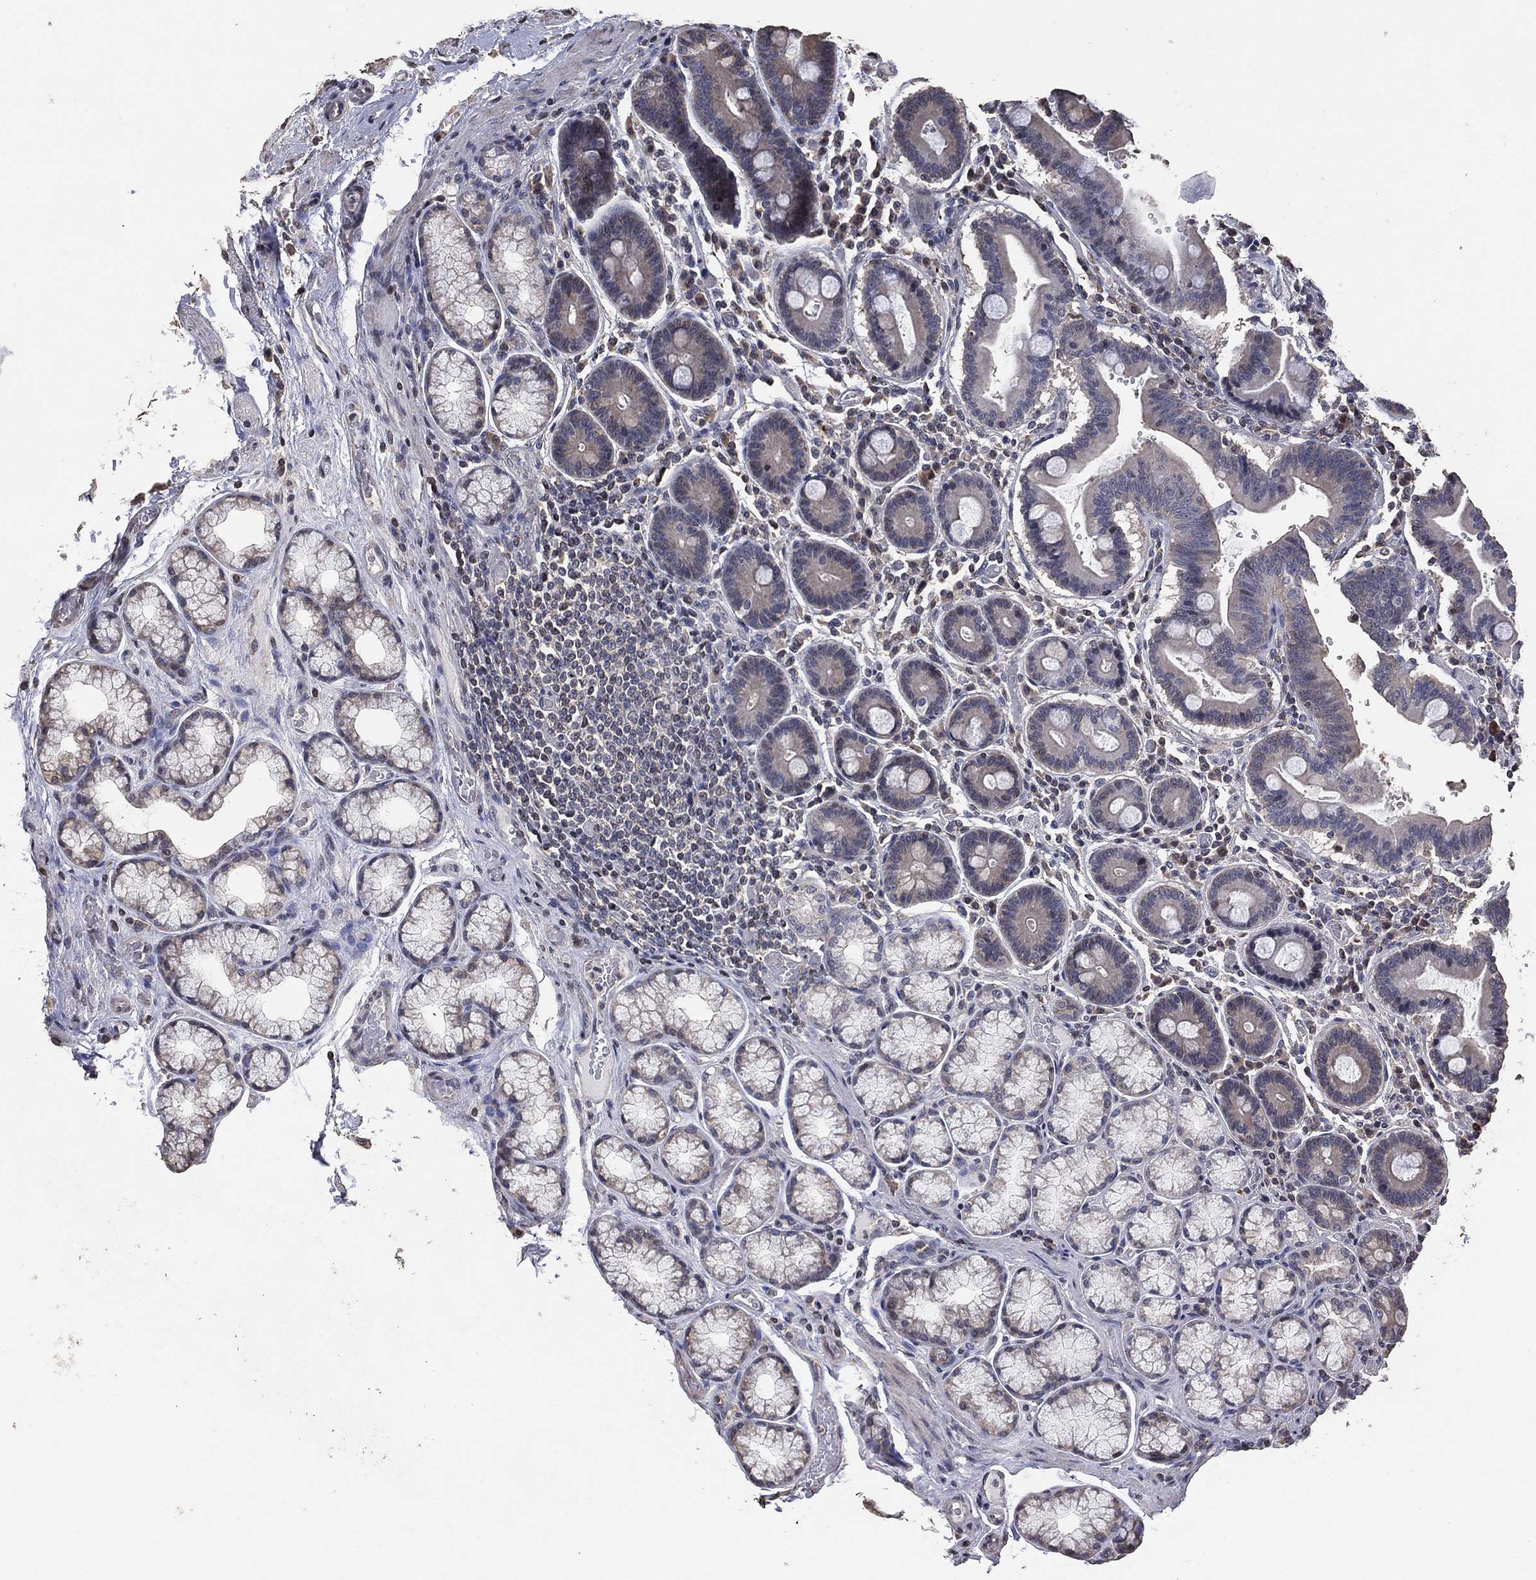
{"staining": {"intensity": "negative", "quantity": "none", "location": "none"}, "tissue": "duodenum", "cell_type": "Glandular cells", "image_type": "normal", "snomed": [{"axis": "morphology", "description": "Normal tissue, NOS"}, {"axis": "topography", "description": "Duodenum"}], "caption": "Immunohistochemistry (IHC) photomicrograph of normal duodenum stained for a protein (brown), which exhibits no positivity in glandular cells. (Immunohistochemistry, brightfield microscopy, high magnification).", "gene": "ADPRHL1", "patient": {"sex": "female", "age": 62}}